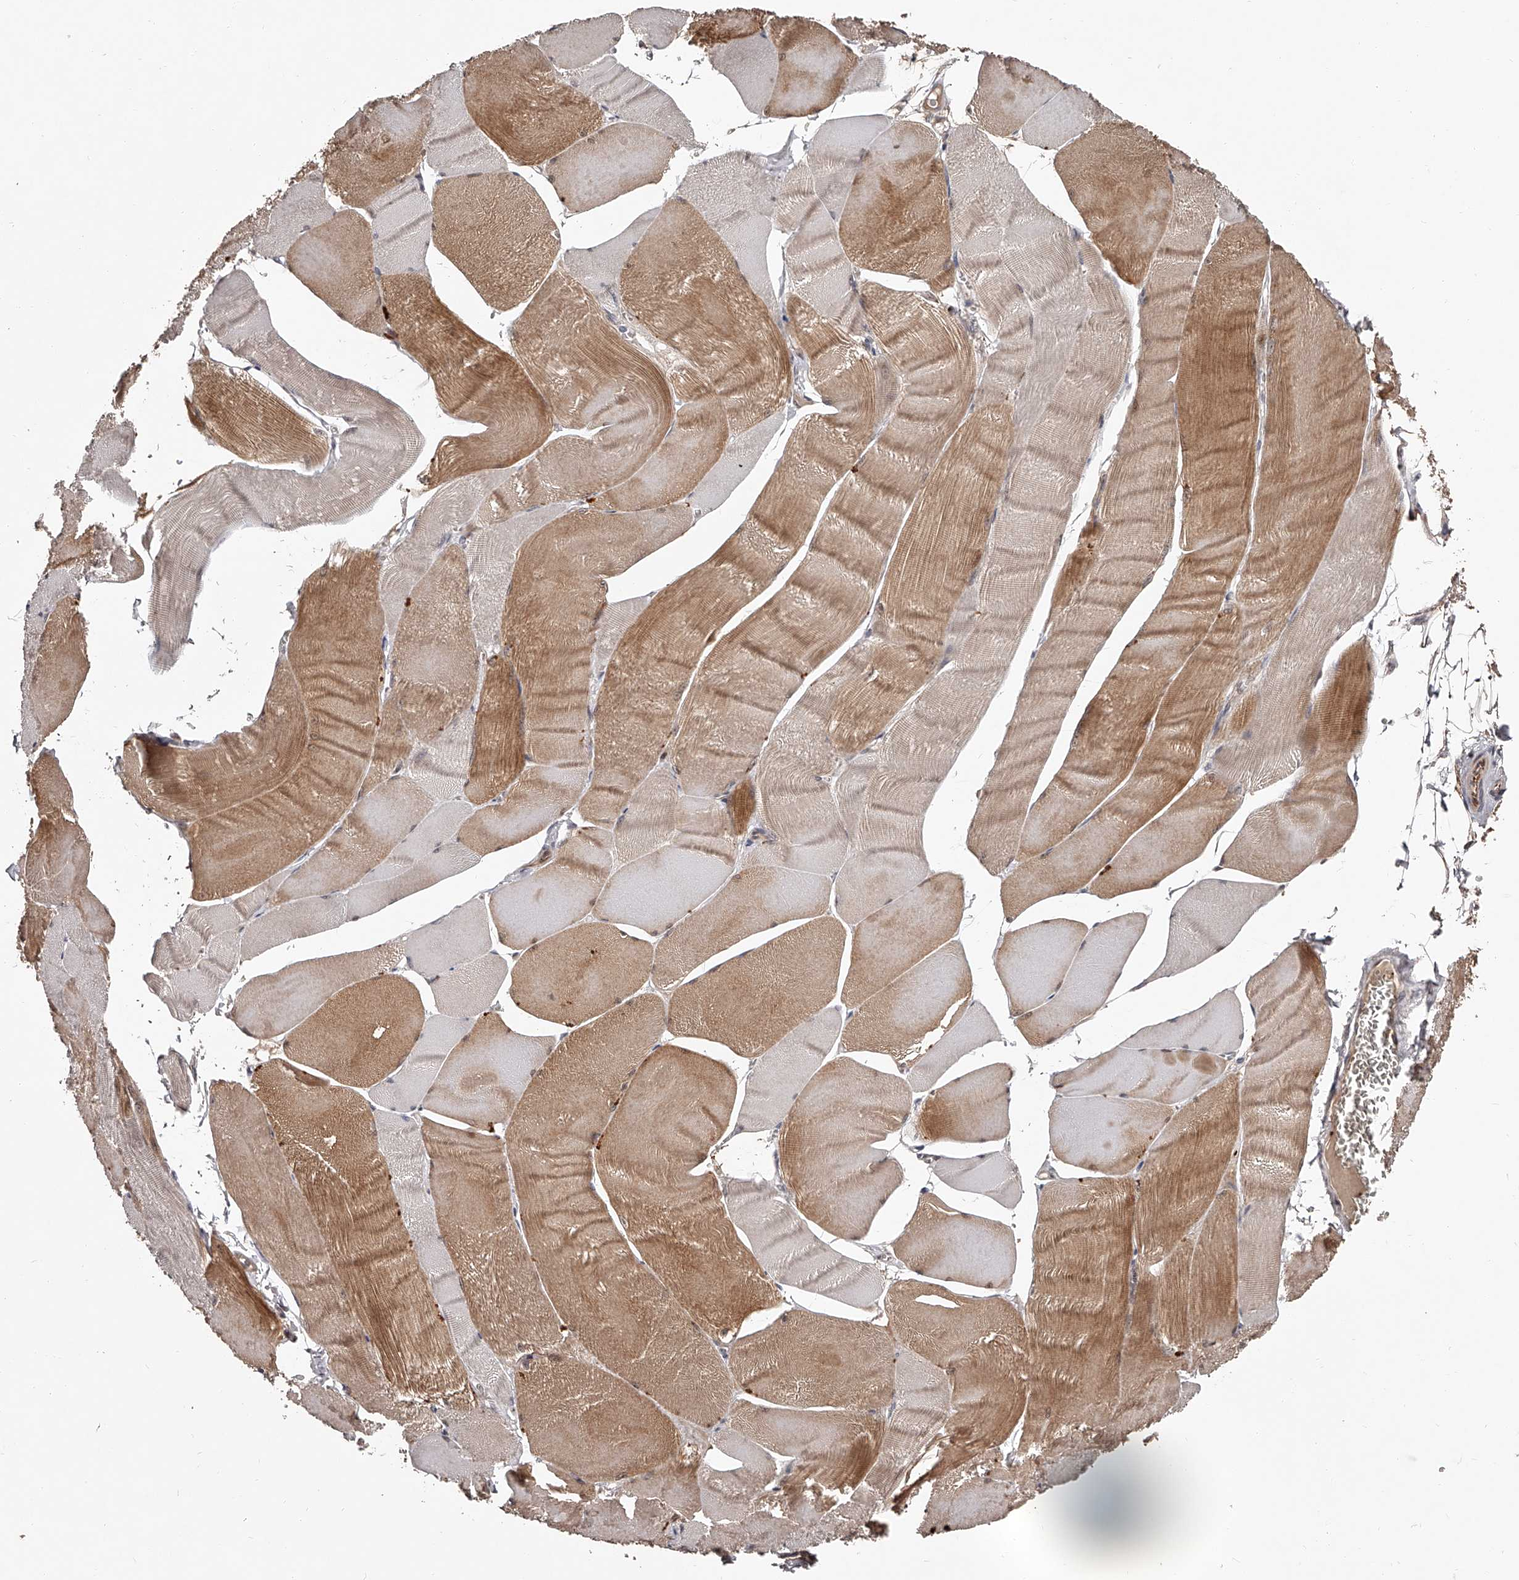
{"staining": {"intensity": "moderate", "quantity": ">75%", "location": "cytoplasmic/membranous,nuclear"}, "tissue": "skeletal muscle", "cell_type": "Myocytes", "image_type": "normal", "snomed": [{"axis": "morphology", "description": "Normal tissue, NOS"}, {"axis": "morphology", "description": "Basal cell carcinoma"}, {"axis": "topography", "description": "Skeletal muscle"}], "caption": "Protein staining shows moderate cytoplasmic/membranous,nuclear positivity in about >75% of myocytes in benign skeletal muscle. (brown staining indicates protein expression, while blue staining denotes nuclei).", "gene": "URGCP", "patient": {"sex": "female", "age": 64}}